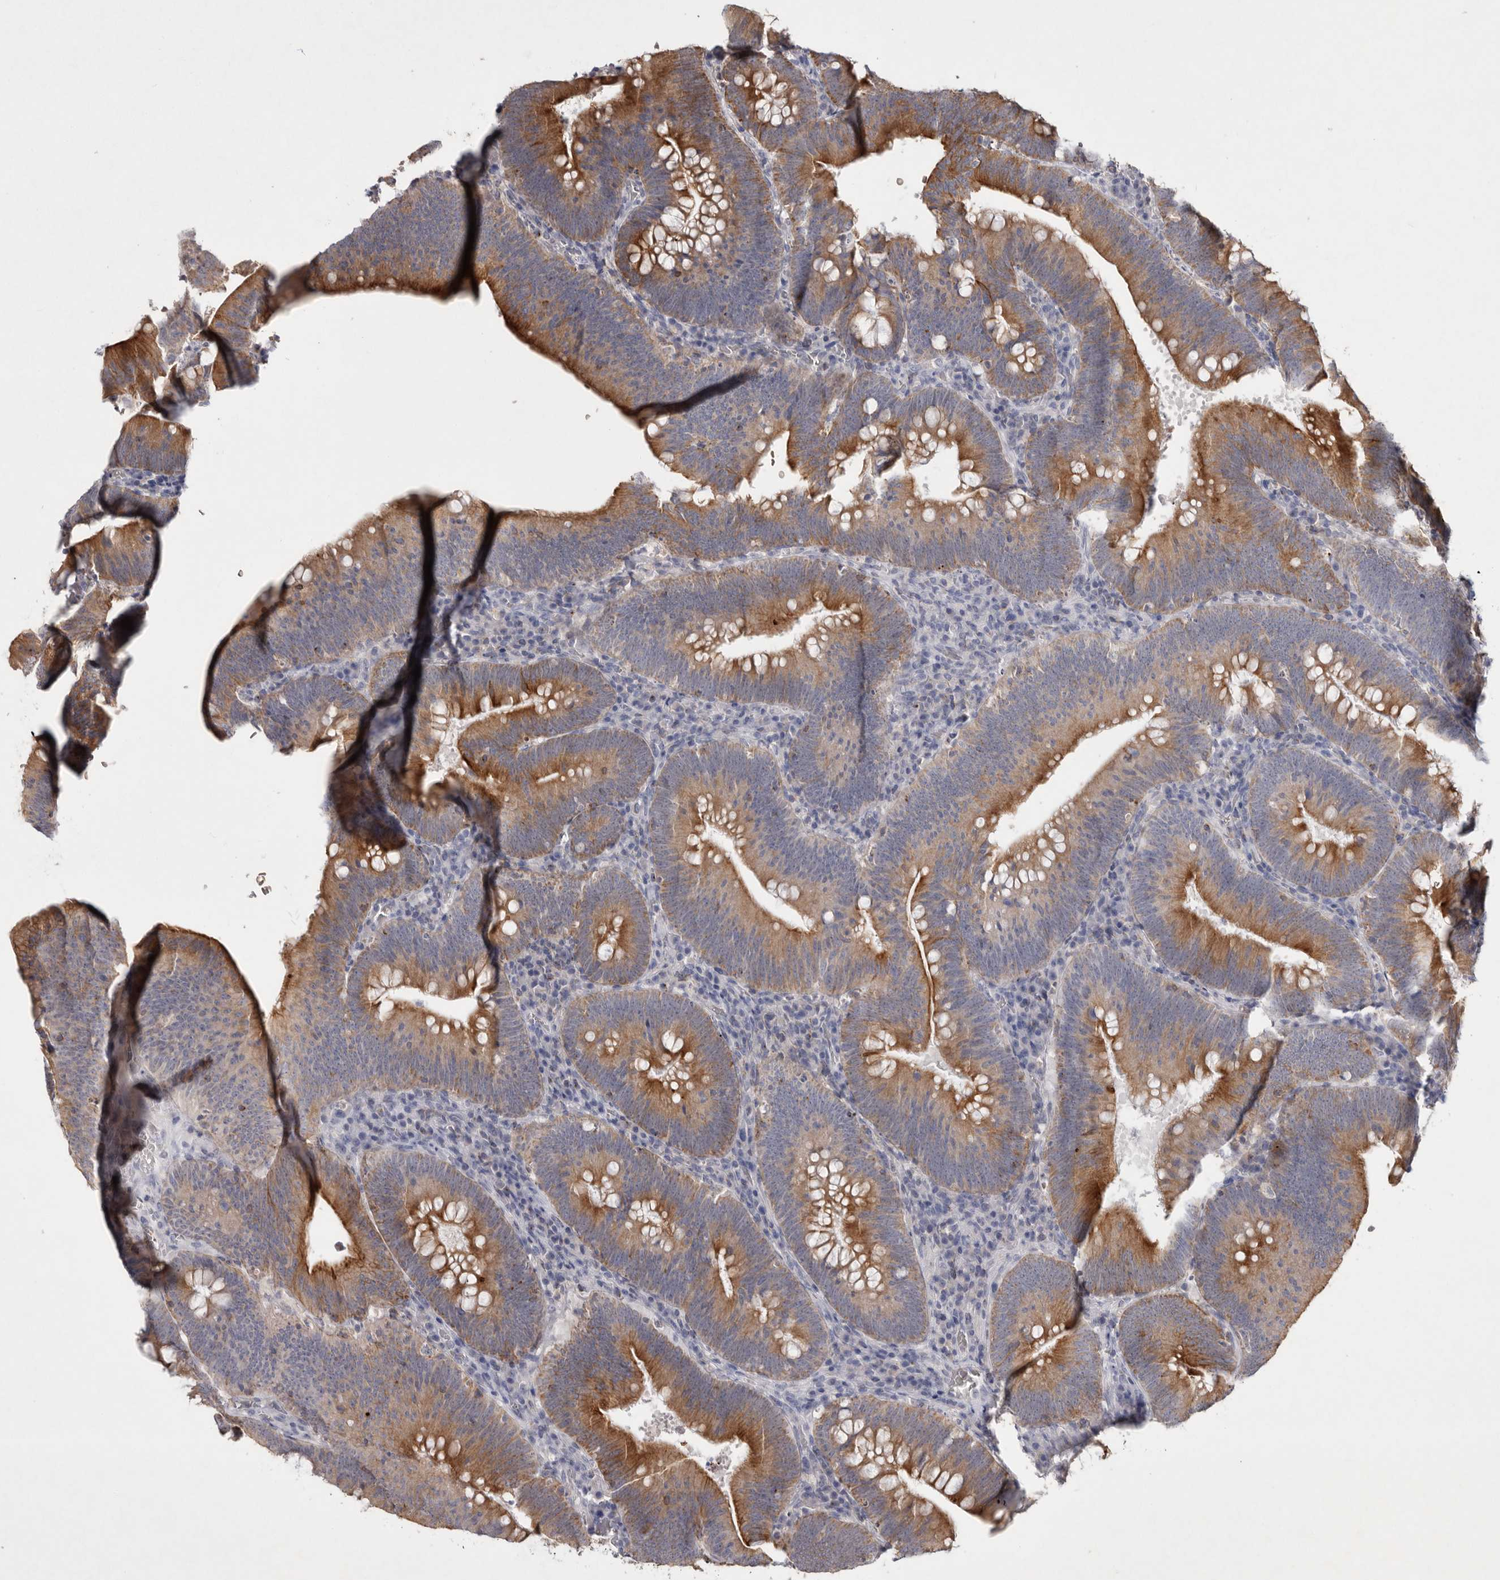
{"staining": {"intensity": "moderate", "quantity": ">75%", "location": "cytoplasmic/membranous"}, "tissue": "colorectal cancer", "cell_type": "Tumor cells", "image_type": "cancer", "snomed": [{"axis": "morphology", "description": "Normal tissue, NOS"}, {"axis": "topography", "description": "Colon"}], "caption": "A photomicrograph of colorectal cancer stained for a protein exhibits moderate cytoplasmic/membranous brown staining in tumor cells.", "gene": "TNFSF14", "patient": {"sex": "female", "age": 82}}